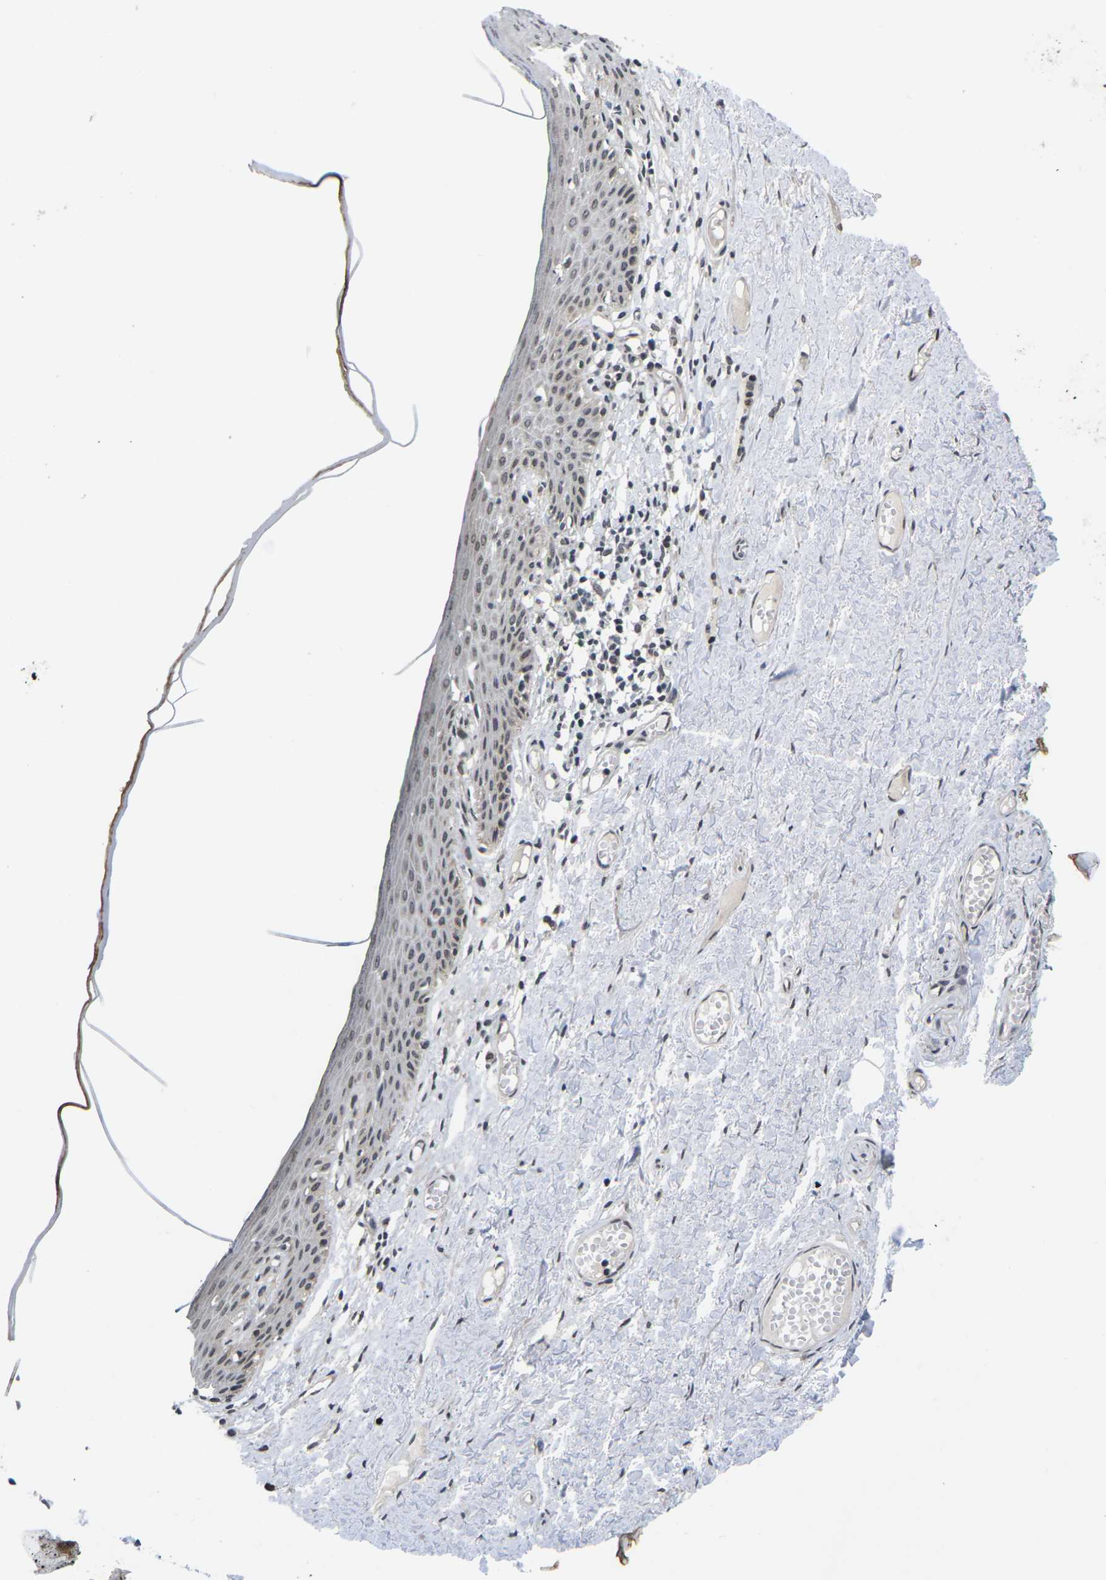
{"staining": {"intensity": "weak", "quantity": "<25%", "location": "cytoplasmic/membranous,nuclear"}, "tissue": "skin", "cell_type": "Epidermal cells", "image_type": "normal", "snomed": [{"axis": "morphology", "description": "Normal tissue, NOS"}, {"axis": "topography", "description": "Adipose tissue"}, {"axis": "topography", "description": "Vascular tissue"}, {"axis": "topography", "description": "Anal"}, {"axis": "topography", "description": "Peripheral nerve tissue"}], "caption": "A high-resolution histopathology image shows IHC staining of benign skin, which displays no significant expression in epidermal cells. The staining is performed using DAB (3,3'-diaminobenzidine) brown chromogen with nuclei counter-stained in using hematoxylin.", "gene": "CCNE1", "patient": {"sex": "female", "age": 54}}